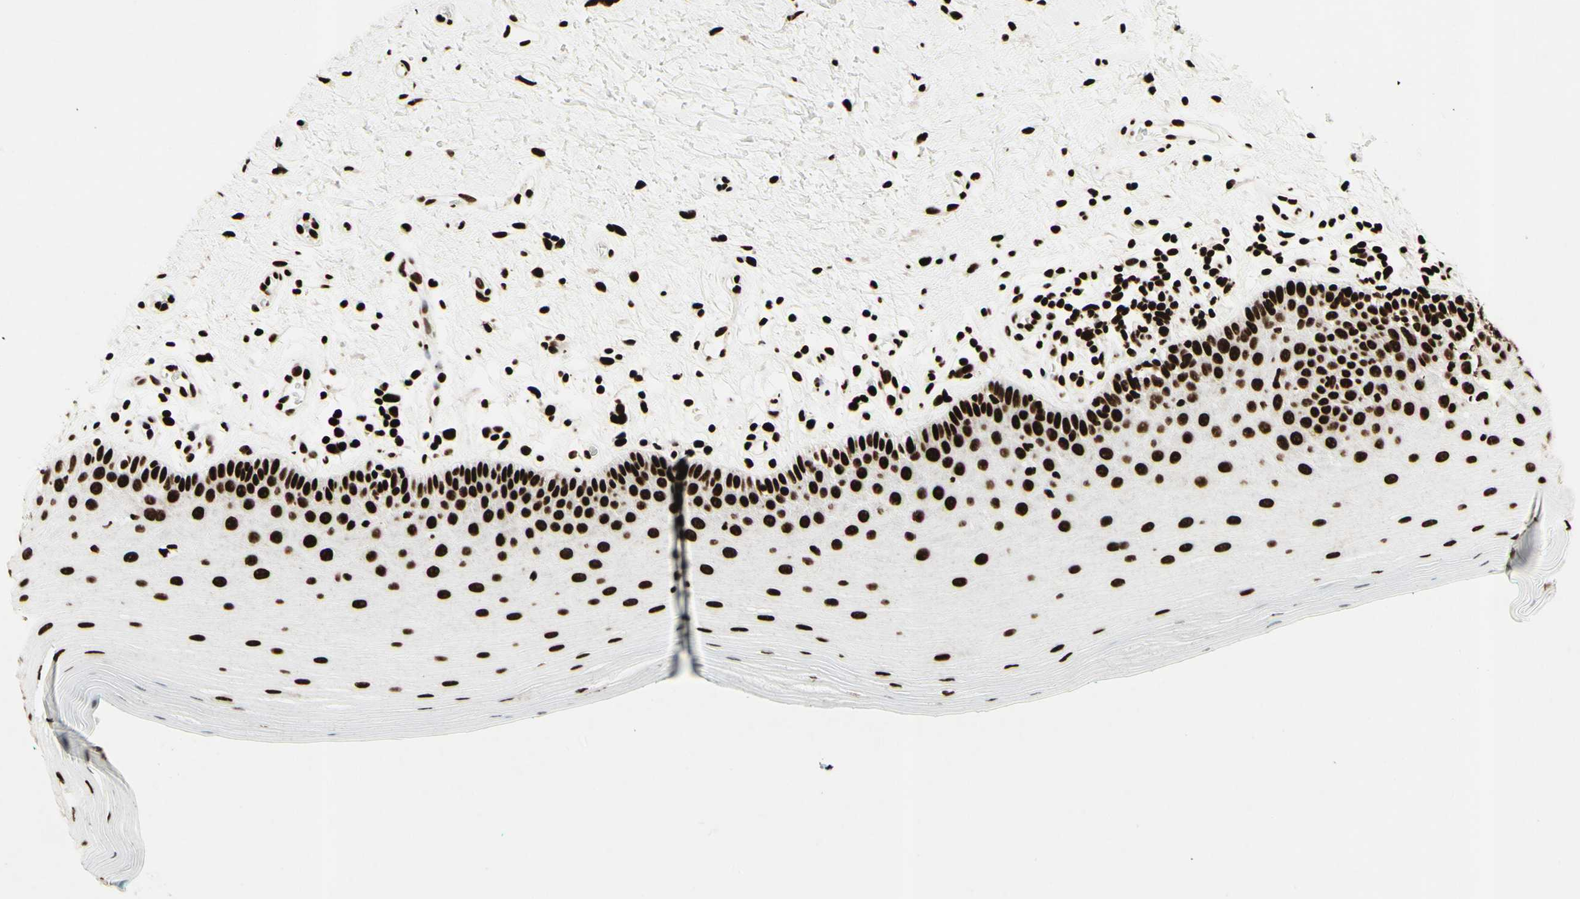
{"staining": {"intensity": "strong", "quantity": ">75%", "location": "nuclear"}, "tissue": "oral mucosa", "cell_type": "Squamous epithelial cells", "image_type": "normal", "snomed": [{"axis": "morphology", "description": "Normal tissue, NOS"}, {"axis": "topography", "description": "Skeletal muscle"}, {"axis": "topography", "description": "Oral tissue"}], "caption": "The micrograph shows immunohistochemical staining of normal oral mucosa. There is strong nuclear staining is present in approximately >75% of squamous epithelial cells.", "gene": "U2AF2", "patient": {"sex": "male", "age": 58}}